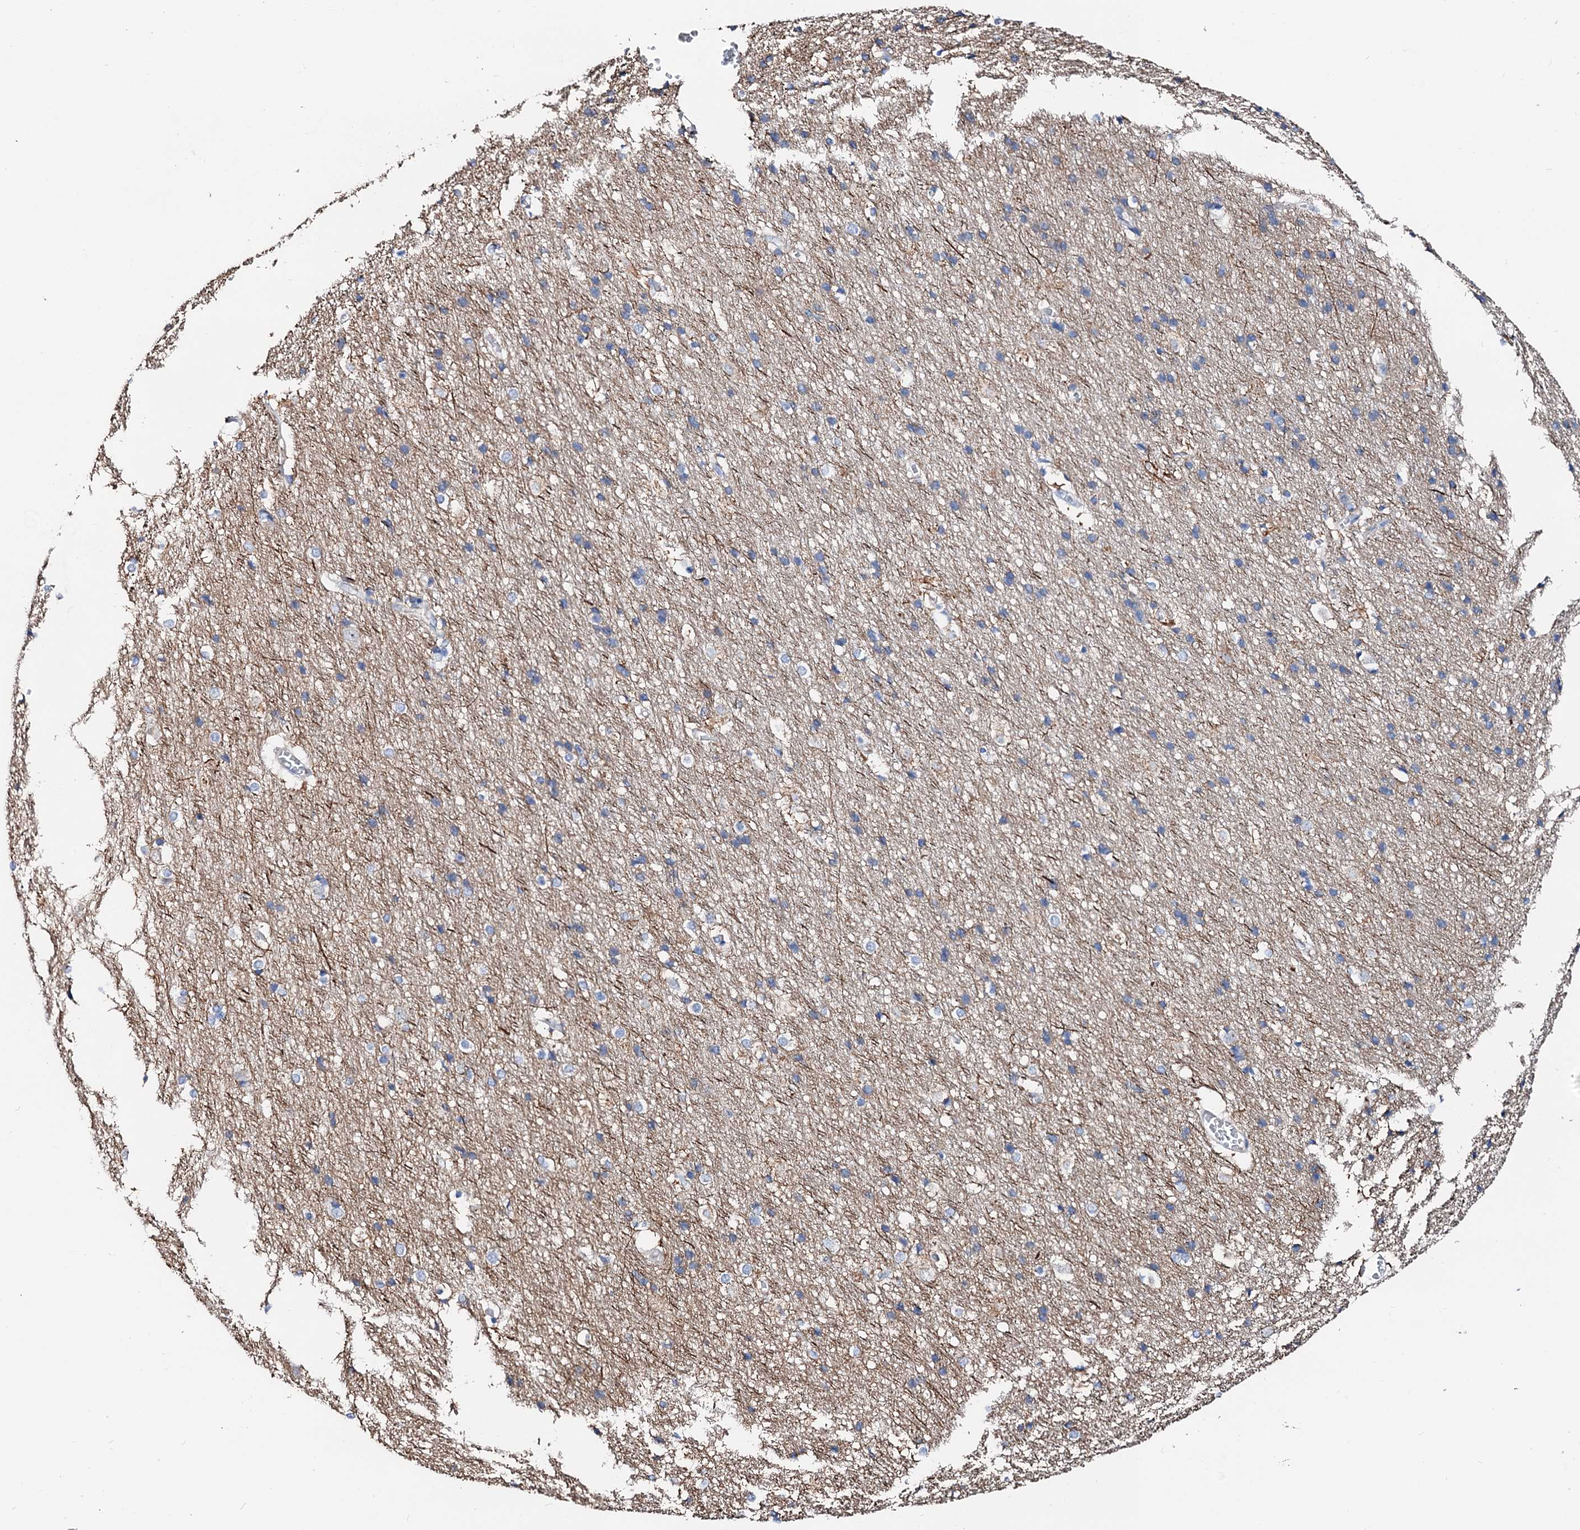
{"staining": {"intensity": "negative", "quantity": "none", "location": "none"}, "tissue": "cerebral cortex", "cell_type": "Endothelial cells", "image_type": "normal", "snomed": [{"axis": "morphology", "description": "Normal tissue, NOS"}, {"axis": "topography", "description": "Cerebral cortex"}], "caption": "This is an IHC histopathology image of benign human cerebral cortex. There is no expression in endothelial cells.", "gene": "SLC10A7", "patient": {"sex": "male", "age": 54}}